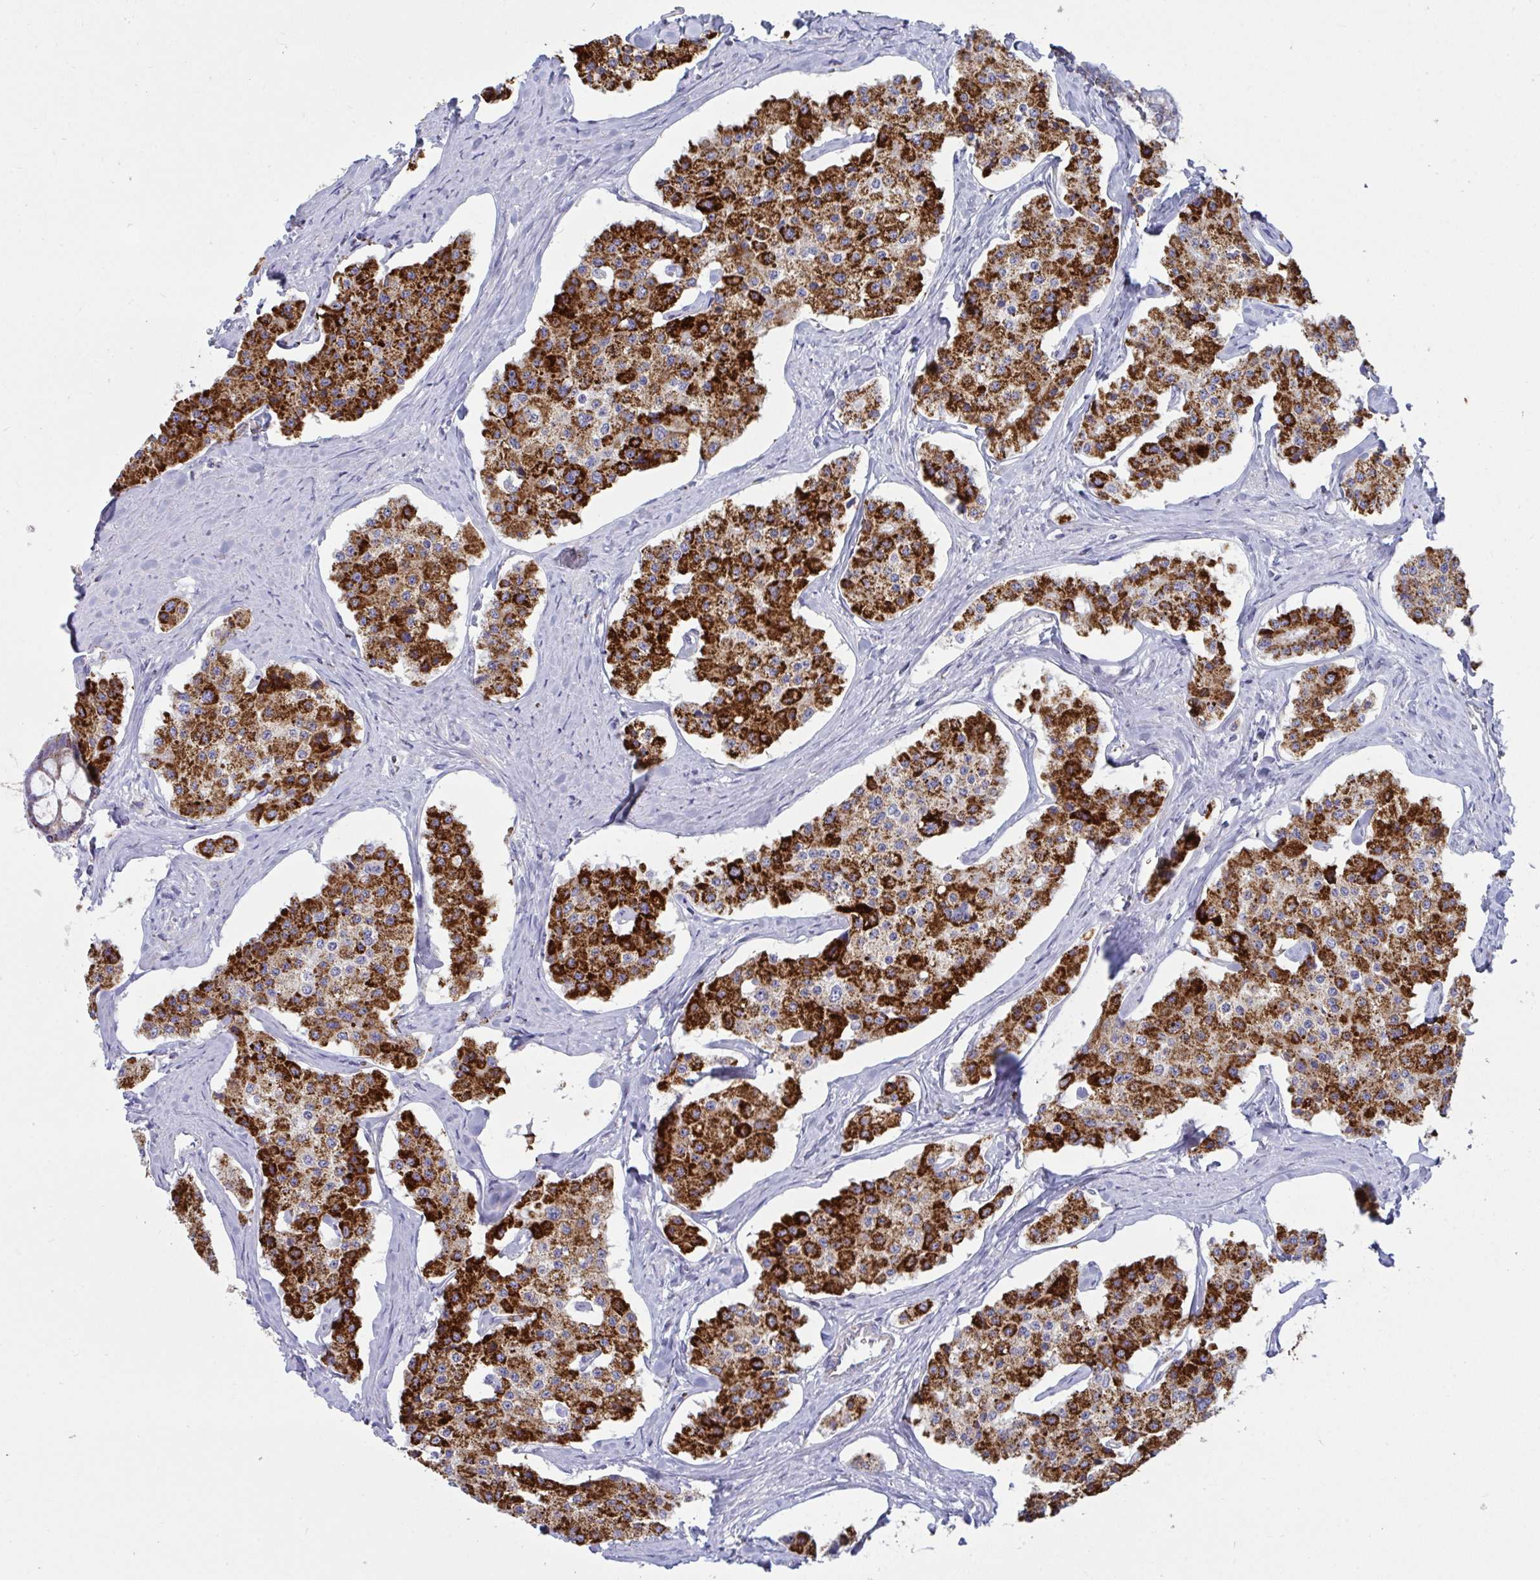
{"staining": {"intensity": "strong", "quantity": ">75%", "location": "cytoplasmic/membranous"}, "tissue": "carcinoid", "cell_type": "Tumor cells", "image_type": "cancer", "snomed": [{"axis": "morphology", "description": "Carcinoid, malignant, NOS"}, {"axis": "topography", "description": "Small intestine"}], "caption": "Tumor cells demonstrate strong cytoplasmic/membranous expression in about >75% of cells in carcinoid. (Stains: DAB (3,3'-diaminobenzidine) in brown, nuclei in blue, Microscopy: brightfield microscopy at high magnification).", "gene": "BCAT2", "patient": {"sex": "female", "age": 65}}